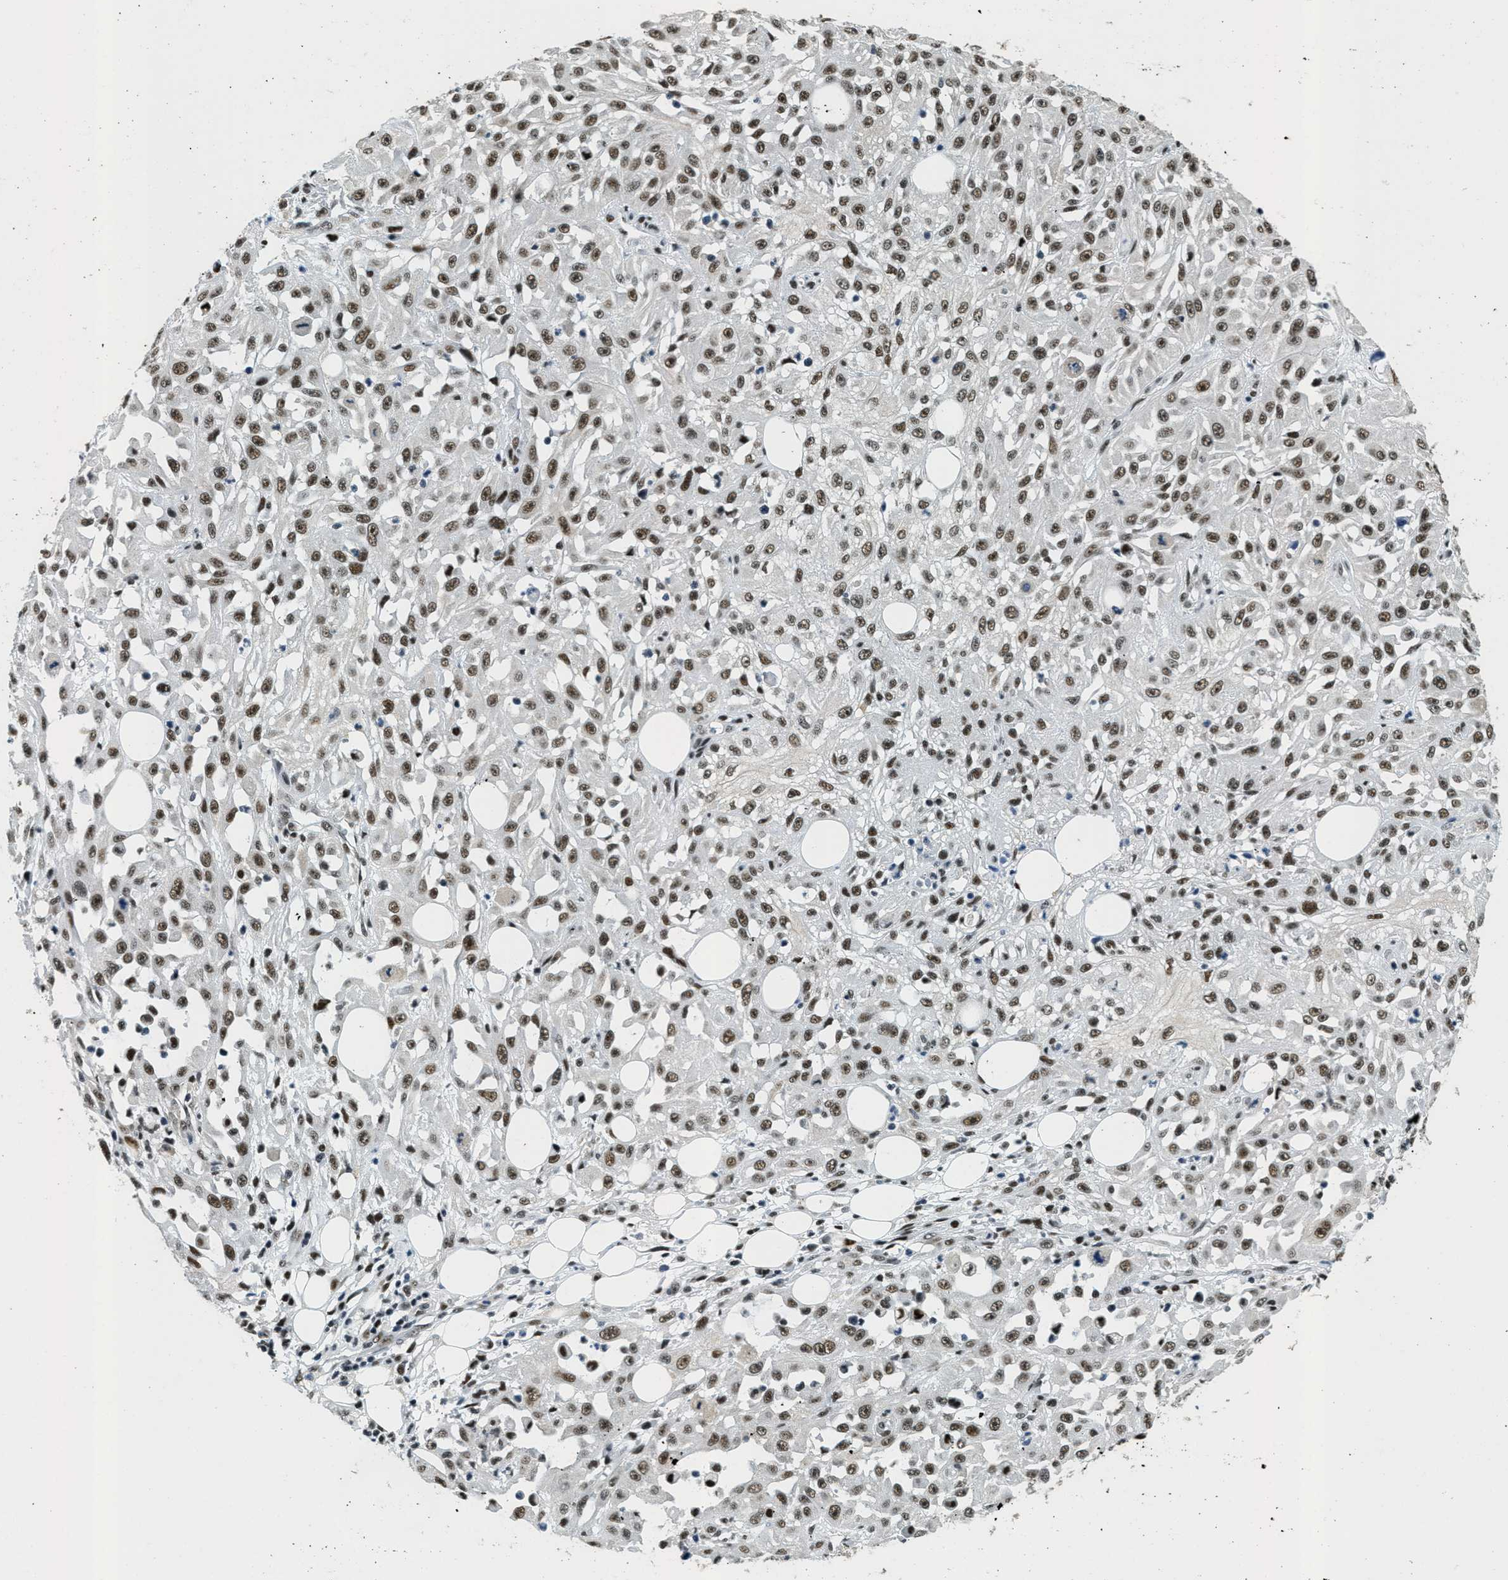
{"staining": {"intensity": "moderate", "quantity": ">75%", "location": "nuclear"}, "tissue": "skin cancer", "cell_type": "Tumor cells", "image_type": "cancer", "snomed": [{"axis": "morphology", "description": "Squamous cell carcinoma, NOS"}, {"axis": "morphology", "description": "Squamous cell carcinoma, metastatic, NOS"}, {"axis": "topography", "description": "Skin"}, {"axis": "topography", "description": "Lymph node"}], "caption": "This is a photomicrograph of IHC staining of skin cancer (squamous cell carcinoma), which shows moderate staining in the nuclear of tumor cells.", "gene": "SSB", "patient": {"sex": "male", "age": 75}}